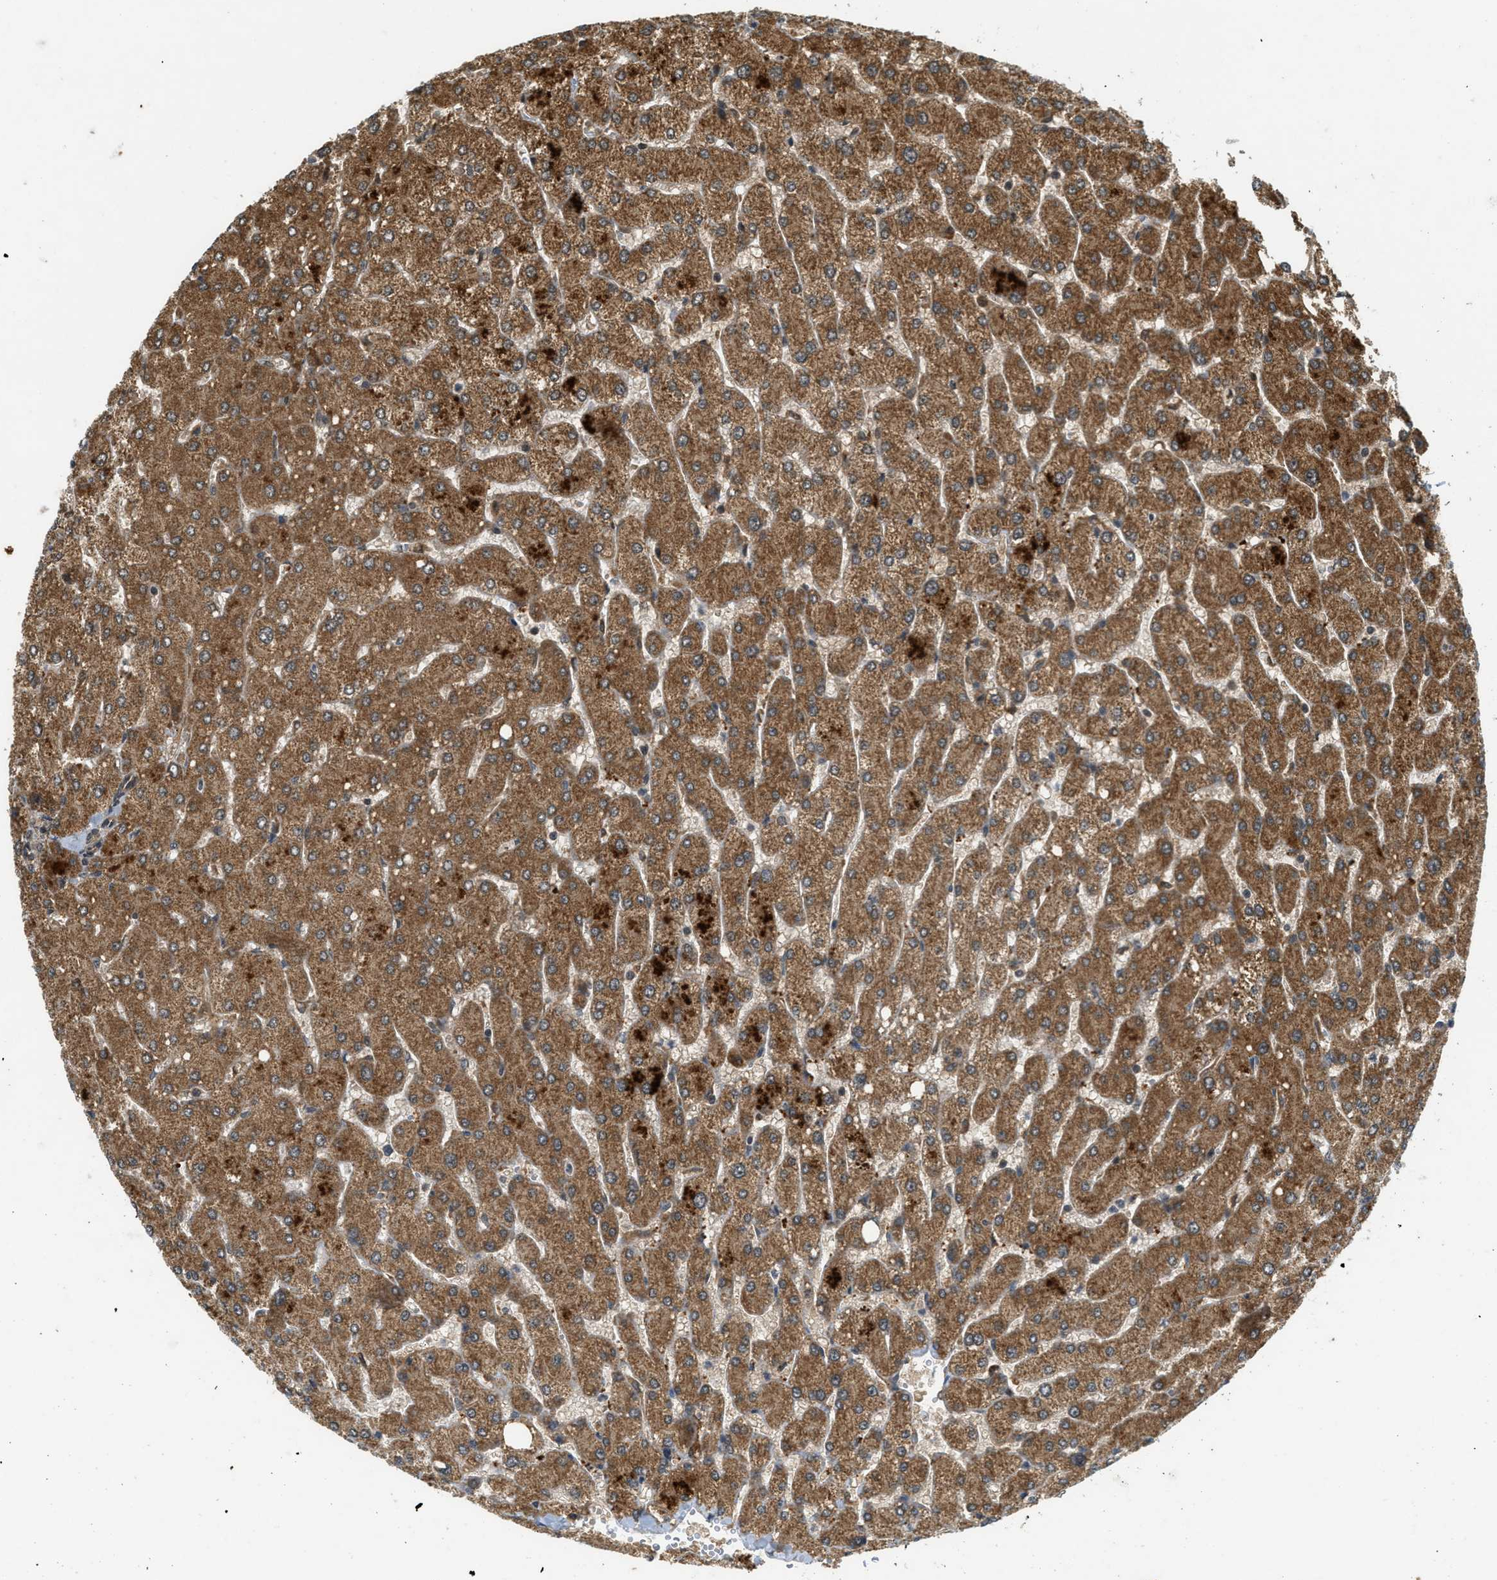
{"staining": {"intensity": "moderate", "quantity": ">75%", "location": "cytoplasmic/membranous"}, "tissue": "liver", "cell_type": "Cholangiocytes", "image_type": "normal", "snomed": [{"axis": "morphology", "description": "Normal tissue, NOS"}, {"axis": "topography", "description": "Liver"}], "caption": "Immunohistochemical staining of benign human liver exhibits medium levels of moderate cytoplasmic/membranous positivity in about >75% of cholangiocytes. Nuclei are stained in blue.", "gene": "EIF2AK3", "patient": {"sex": "male", "age": 55}}